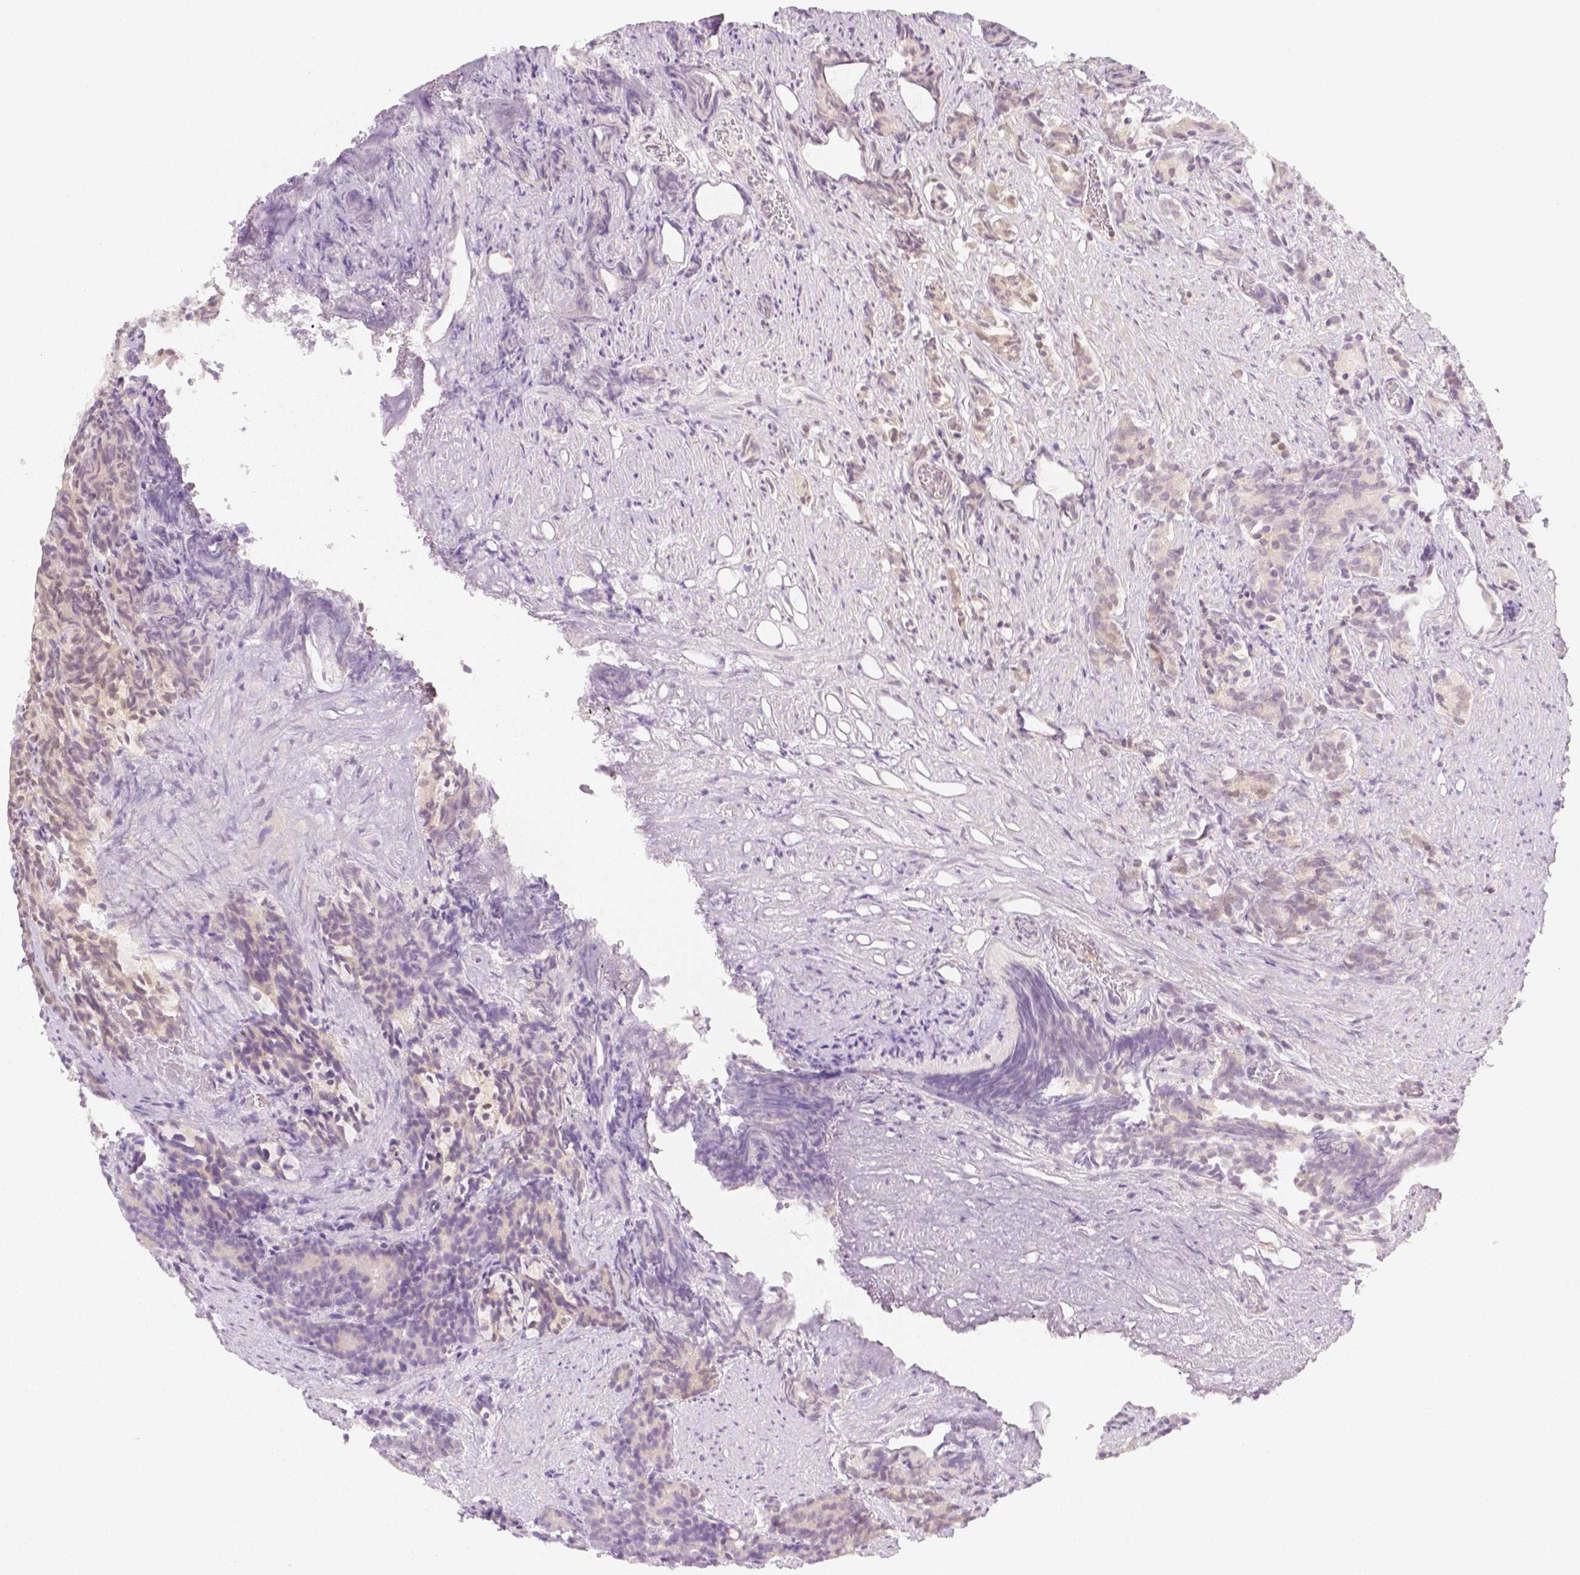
{"staining": {"intensity": "negative", "quantity": "none", "location": "none"}, "tissue": "prostate cancer", "cell_type": "Tumor cells", "image_type": "cancer", "snomed": [{"axis": "morphology", "description": "Adenocarcinoma, High grade"}, {"axis": "topography", "description": "Prostate"}], "caption": "Tumor cells are negative for brown protein staining in prostate high-grade adenocarcinoma.", "gene": "SGTB", "patient": {"sex": "male", "age": 84}}